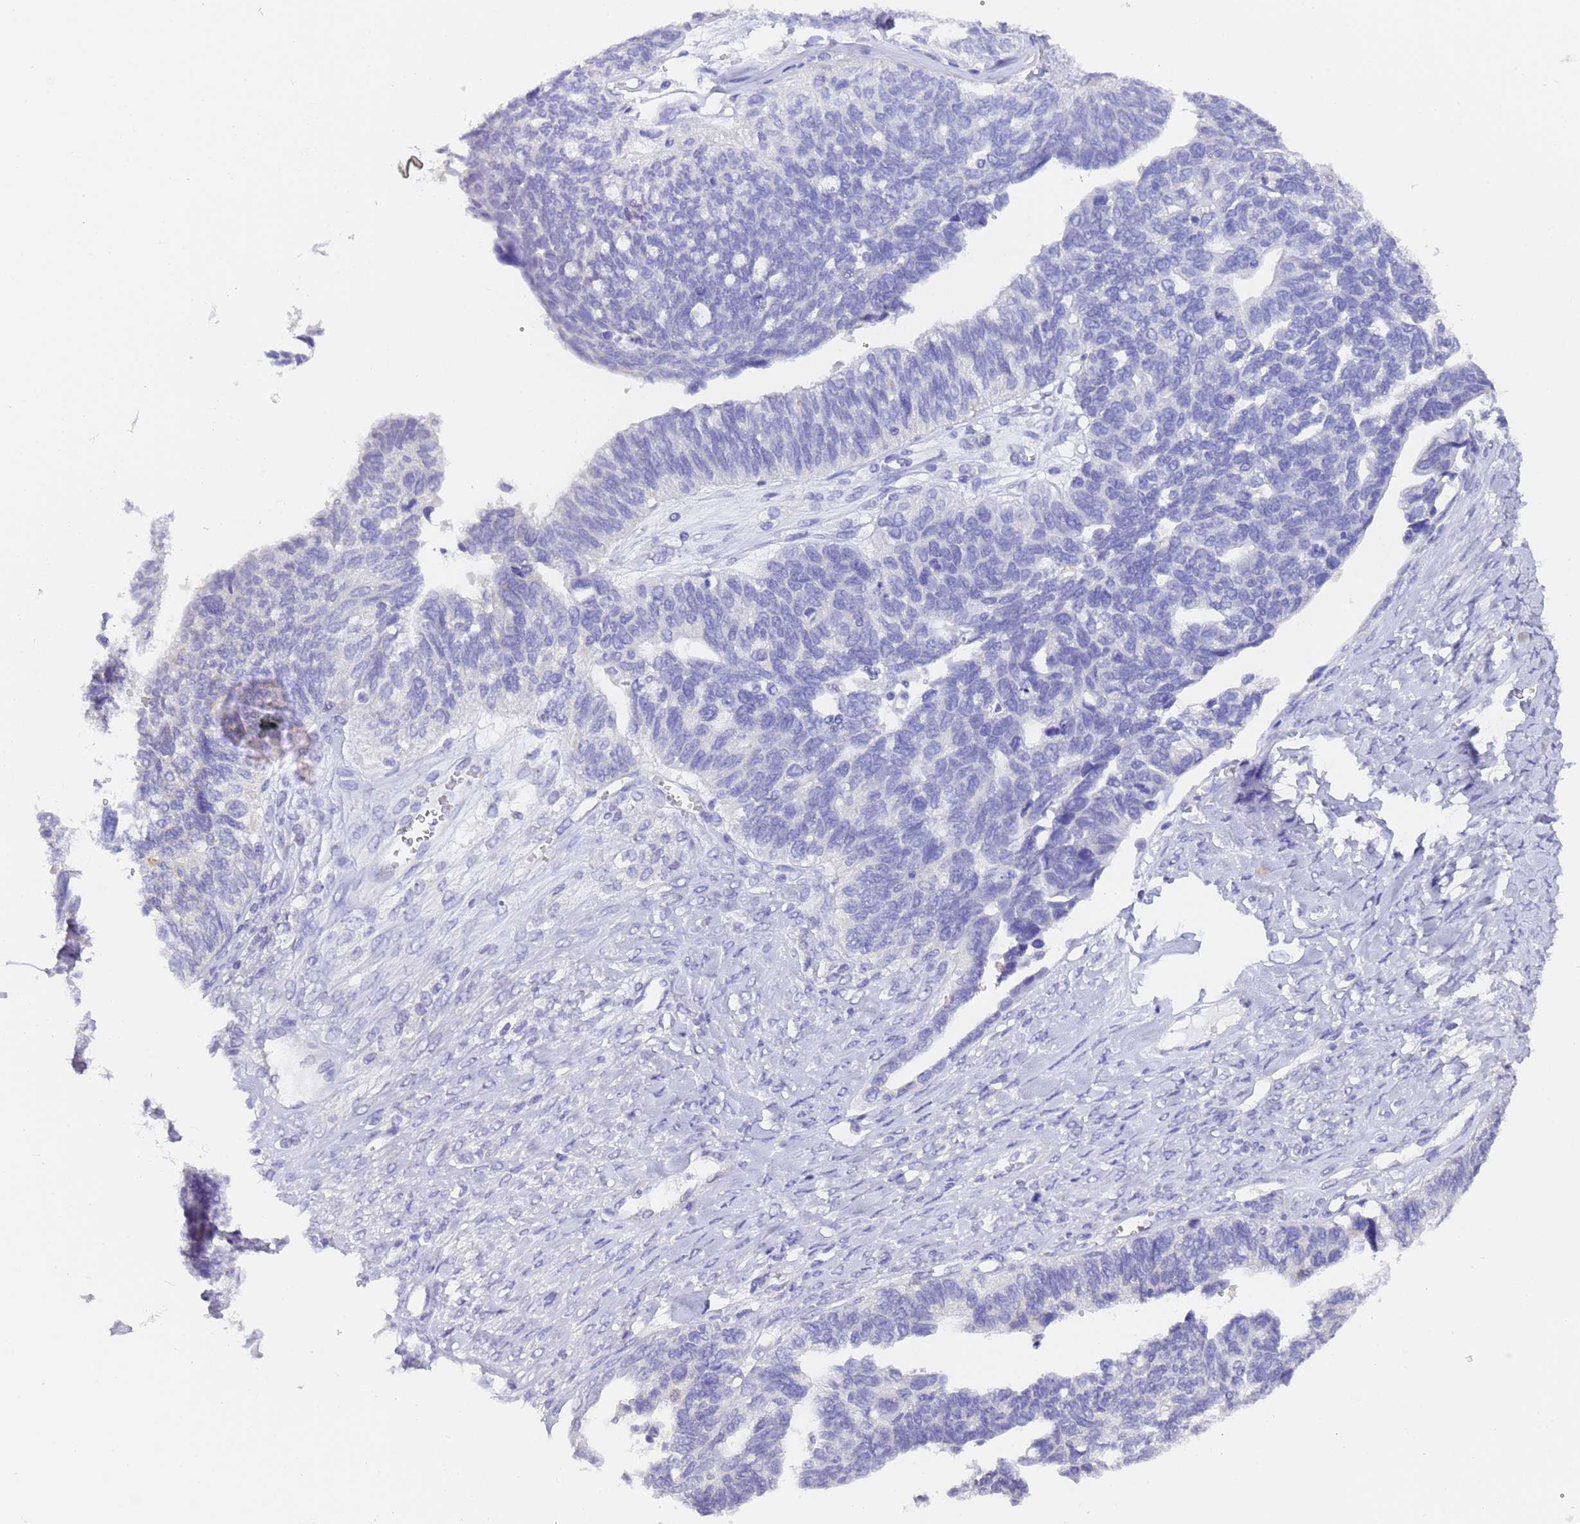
{"staining": {"intensity": "negative", "quantity": "none", "location": "none"}, "tissue": "ovarian cancer", "cell_type": "Tumor cells", "image_type": "cancer", "snomed": [{"axis": "morphology", "description": "Cystadenocarcinoma, serous, NOS"}, {"axis": "topography", "description": "Ovary"}], "caption": "Human ovarian cancer stained for a protein using IHC displays no staining in tumor cells.", "gene": "GABRA1", "patient": {"sex": "female", "age": 79}}